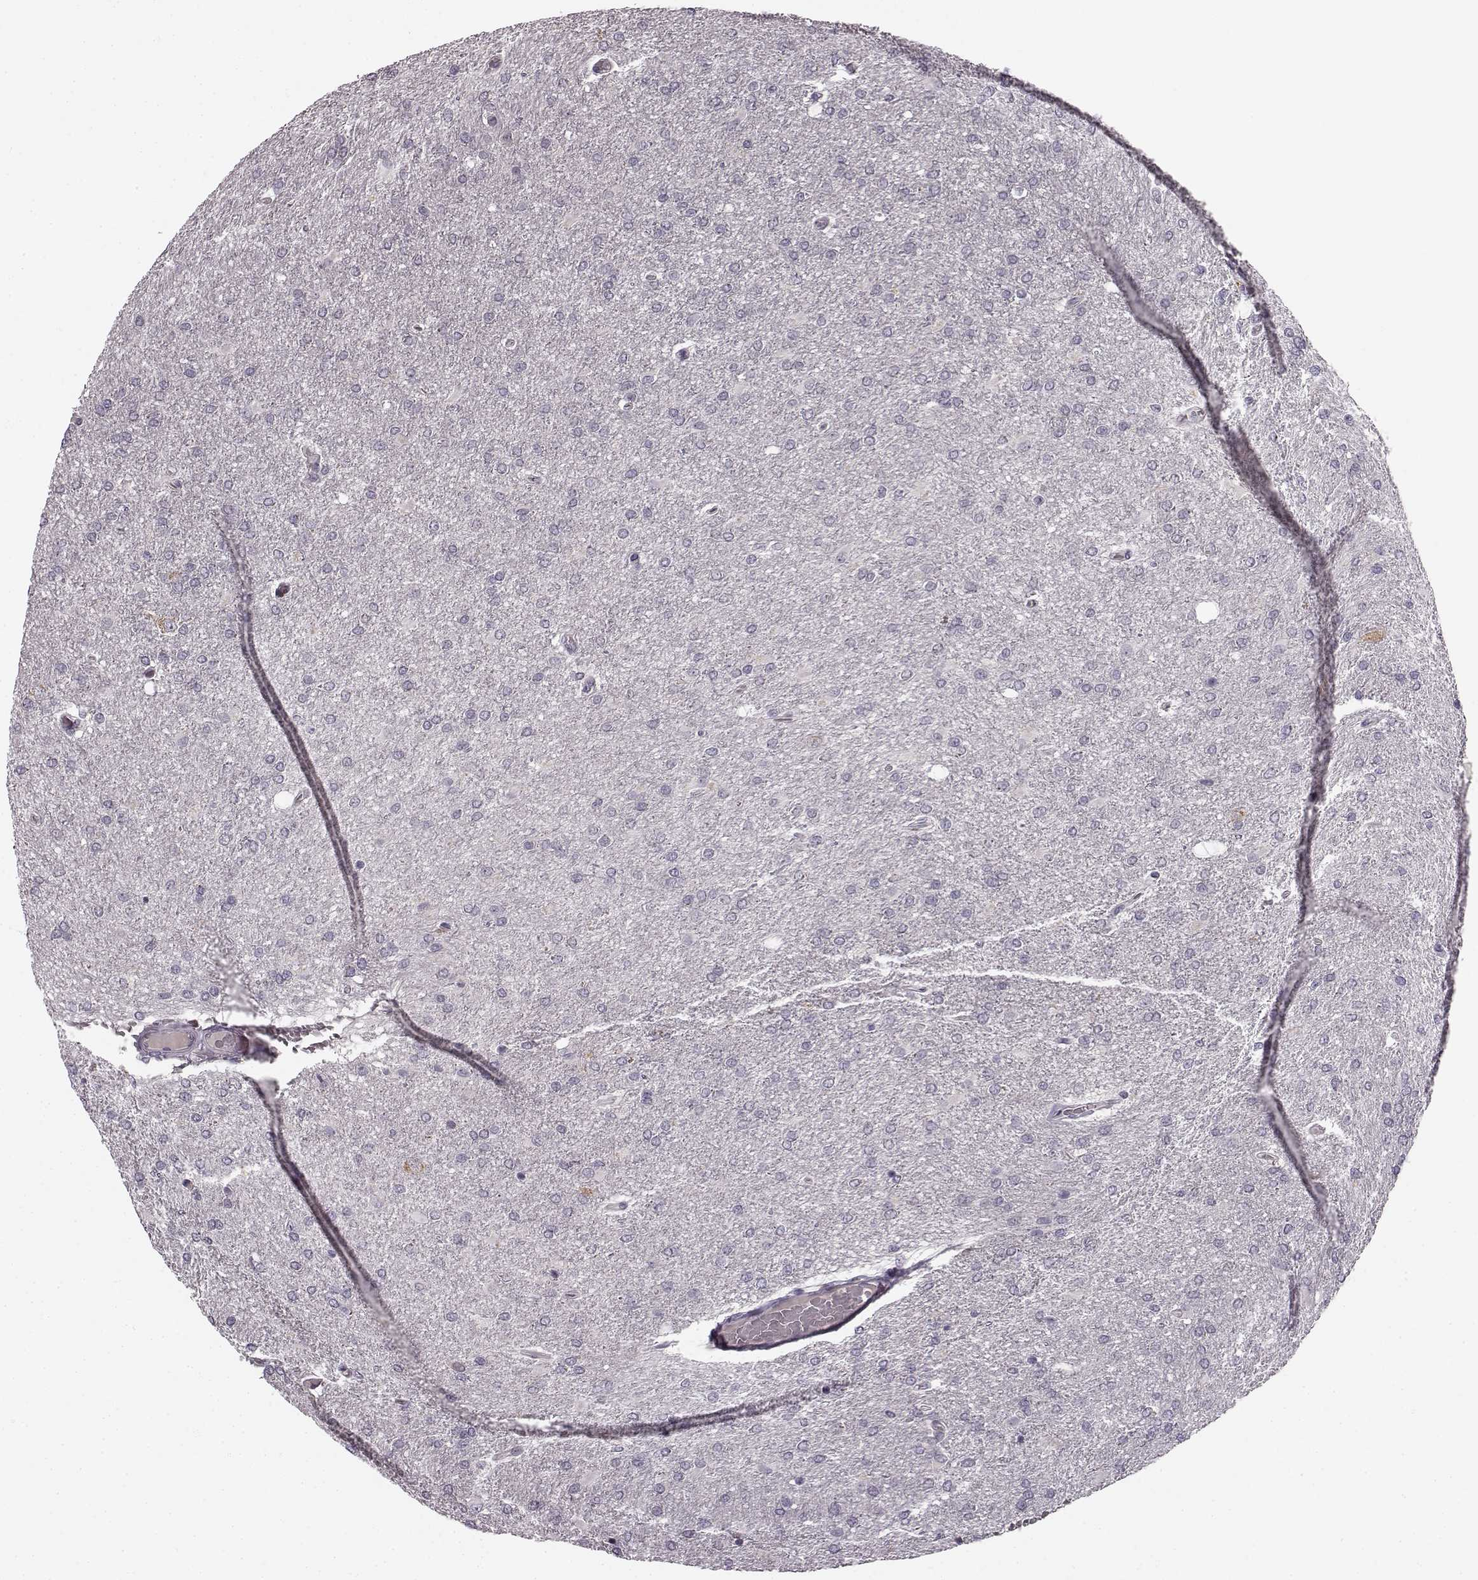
{"staining": {"intensity": "negative", "quantity": "none", "location": "none"}, "tissue": "glioma", "cell_type": "Tumor cells", "image_type": "cancer", "snomed": [{"axis": "morphology", "description": "Glioma, malignant, High grade"}, {"axis": "topography", "description": "Cerebral cortex"}], "caption": "High-grade glioma (malignant) was stained to show a protein in brown. There is no significant staining in tumor cells. (DAB (3,3'-diaminobenzidine) immunohistochemistry with hematoxylin counter stain).", "gene": "FAM234B", "patient": {"sex": "male", "age": 70}}